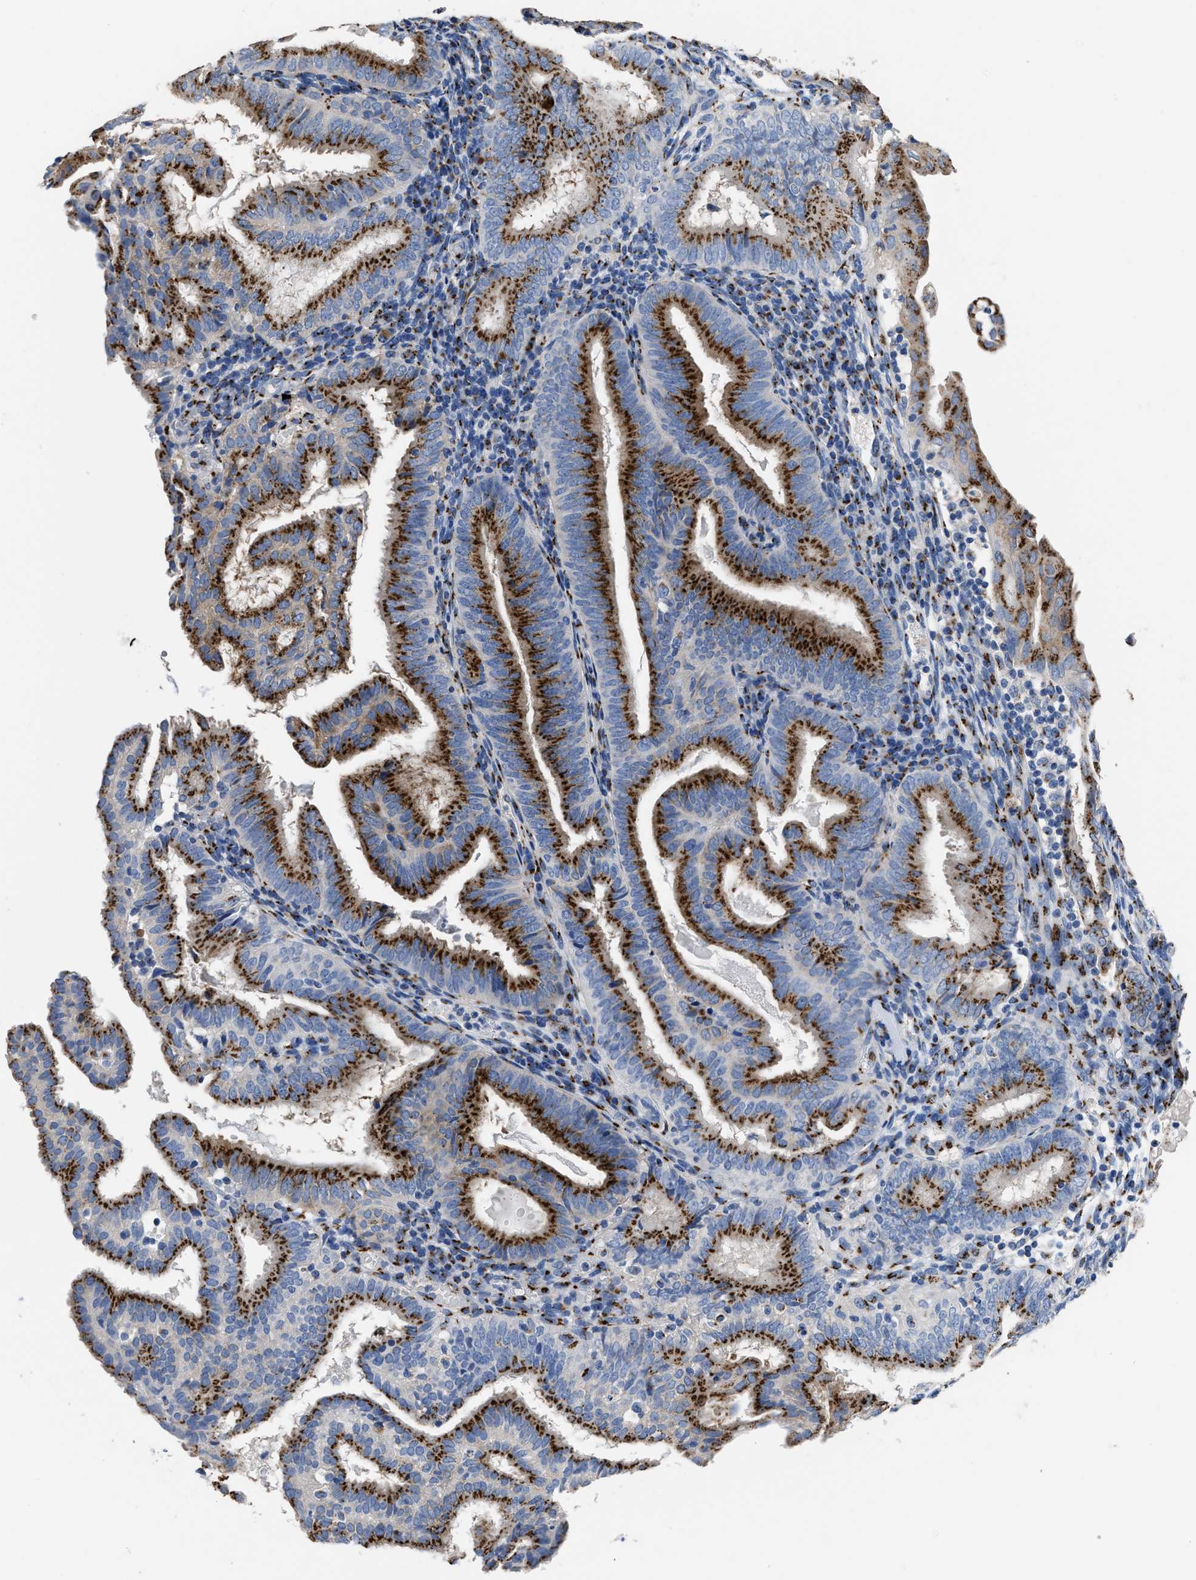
{"staining": {"intensity": "strong", "quantity": ">75%", "location": "cytoplasmic/membranous"}, "tissue": "endometrial cancer", "cell_type": "Tumor cells", "image_type": "cancer", "snomed": [{"axis": "morphology", "description": "Adenocarcinoma, NOS"}, {"axis": "topography", "description": "Endometrium"}], "caption": "Human adenocarcinoma (endometrial) stained with a protein marker reveals strong staining in tumor cells.", "gene": "TMEM87A", "patient": {"sex": "female", "age": 58}}